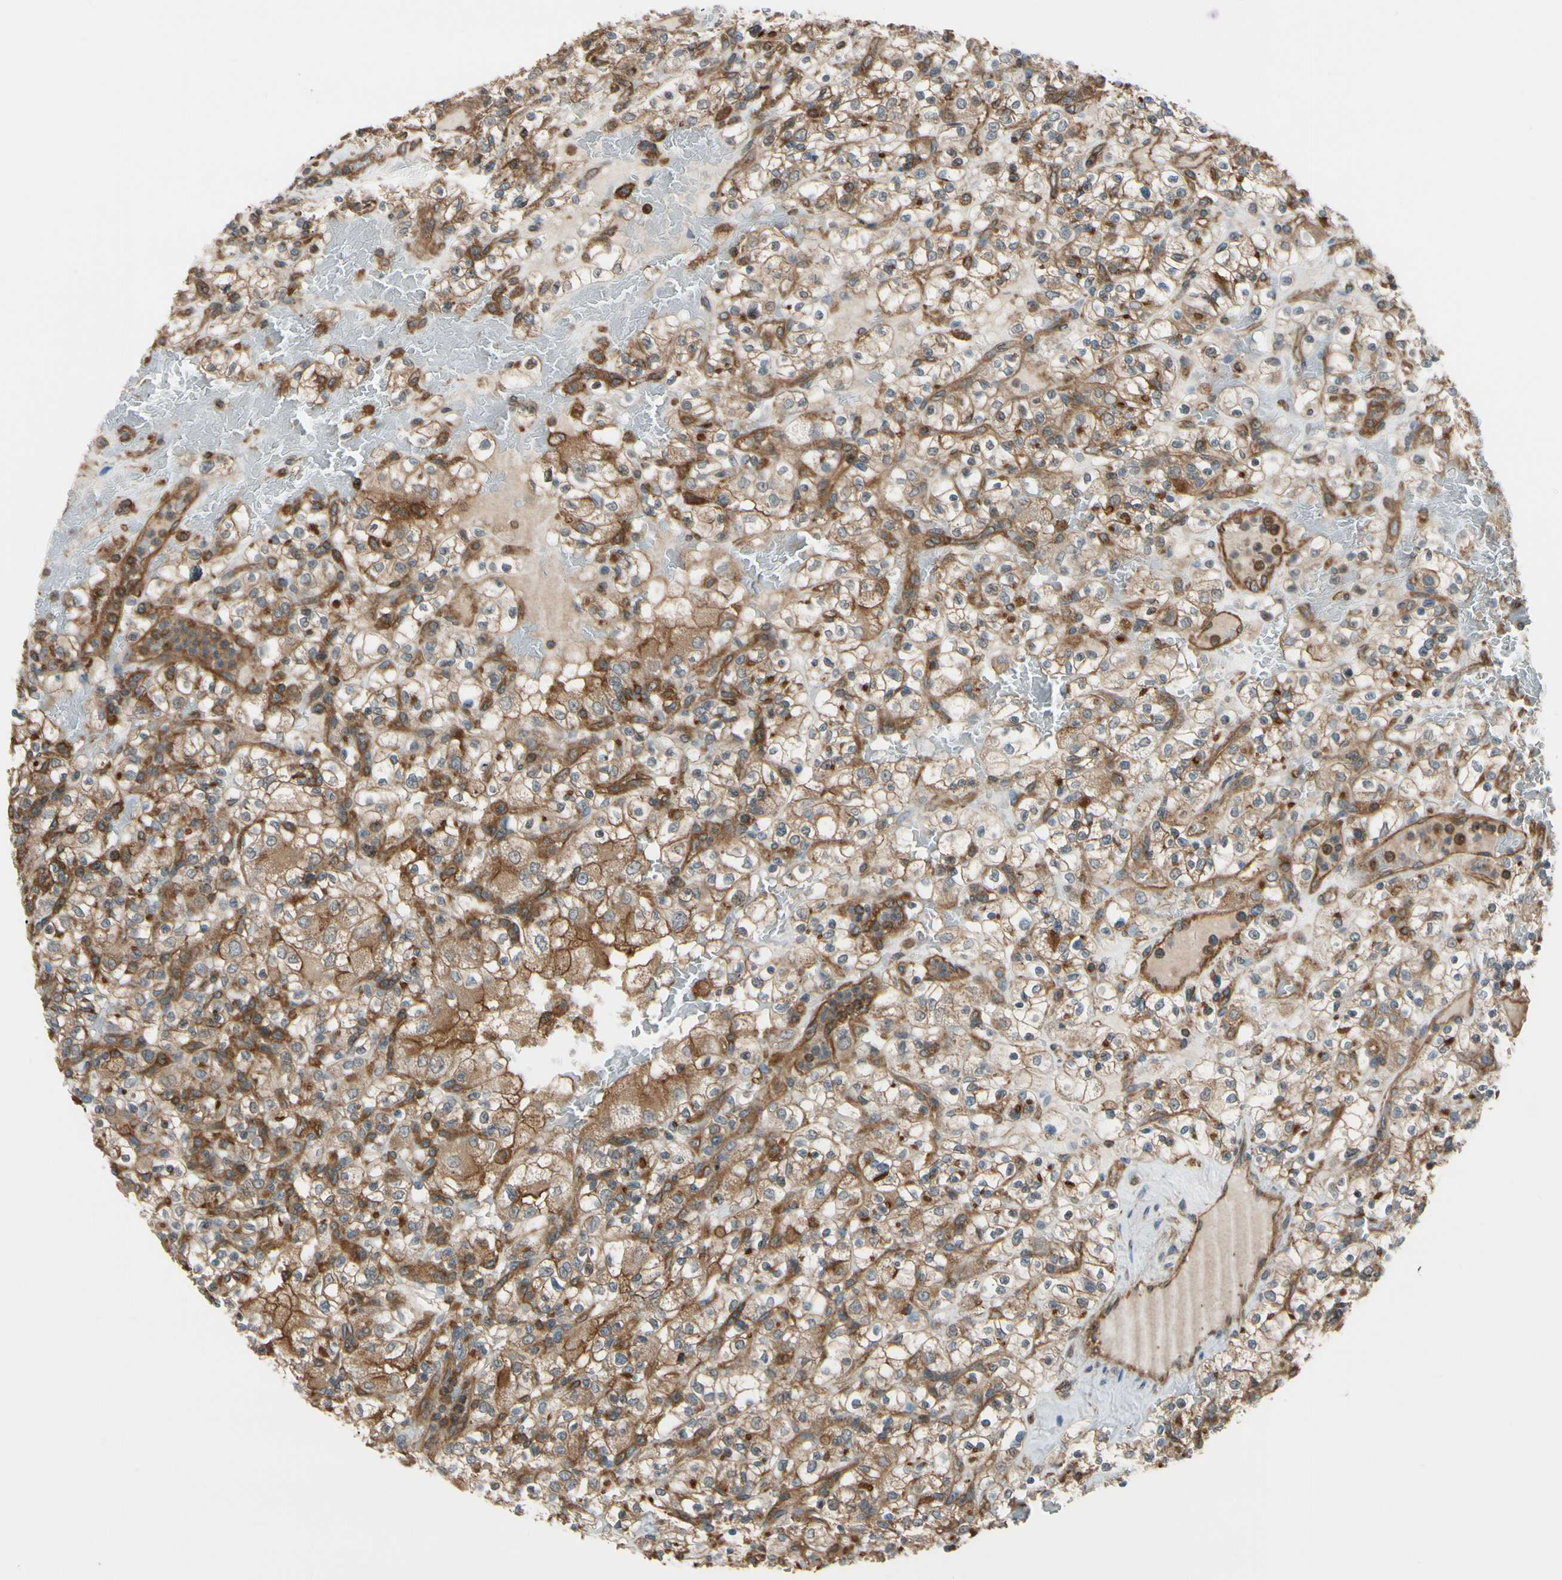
{"staining": {"intensity": "moderate", "quantity": "25%-75%", "location": "cytoplasmic/membranous"}, "tissue": "renal cancer", "cell_type": "Tumor cells", "image_type": "cancer", "snomed": [{"axis": "morphology", "description": "Normal tissue, NOS"}, {"axis": "morphology", "description": "Adenocarcinoma, NOS"}, {"axis": "topography", "description": "Kidney"}], "caption": "Protein expression analysis of human adenocarcinoma (renal) reveals moderate cytoplasmic/membranous expression in approximately 25%-75% of tumor cells.", "gene": "EPS15", "patient": {"sex": "female", "age": 72}}